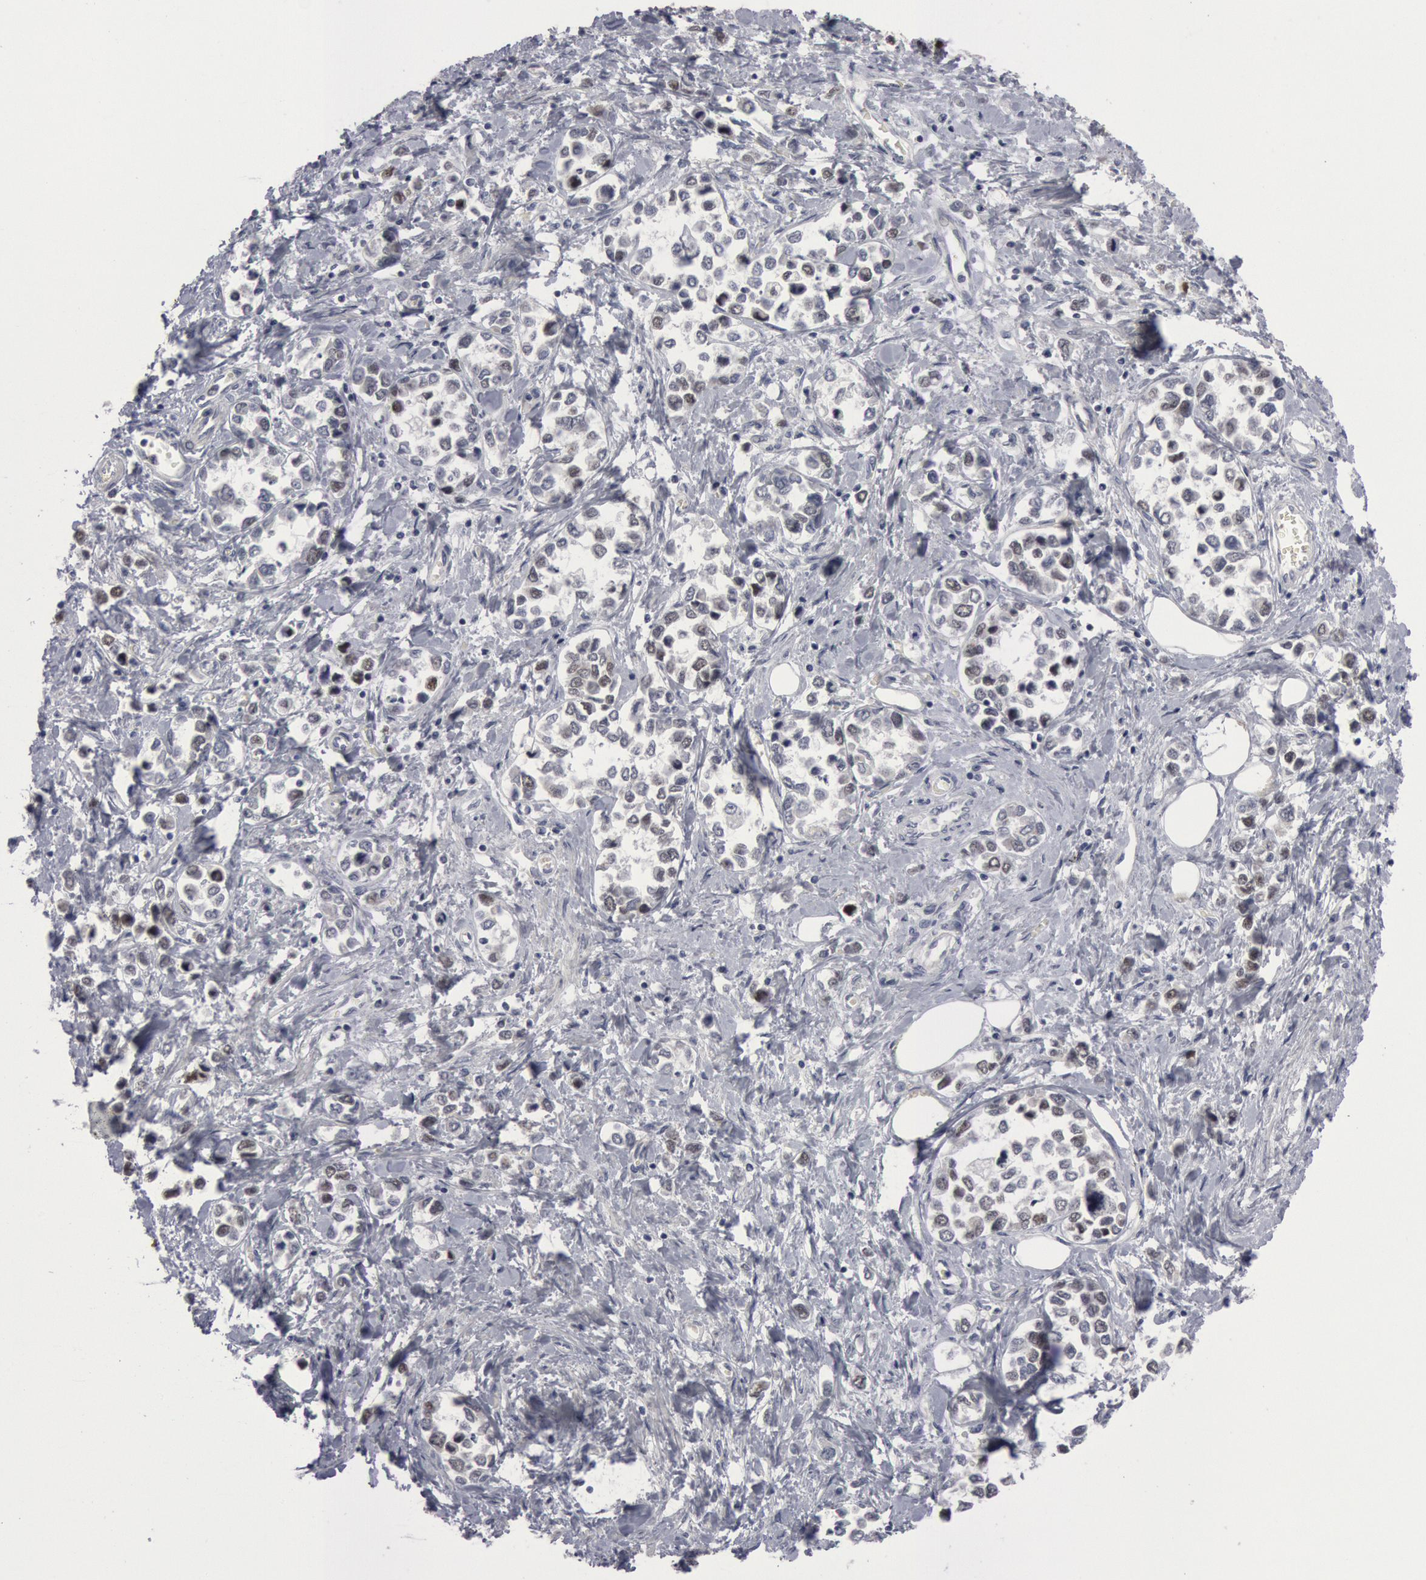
{"staining": {"intensity": "weak", "quantity": "<25%", "location": "nuclear"}, "tissue": "stomach cancer", "cell_type": "Tumor cells", "image_type": "cancer", "snomed": [{"axis": "morphology", "description": "Adenocarcinoma, NOS"}, {"axis": "topography", "description": "Stomach, upper"}], "caption": "Immunohistochemistry (IHC) photomicrograph of neoplastic tissue: human adenocarcinoma (stomach) stained with DAB (3,3'-diaminobenzidine) exhibits no significant protein positivity in tumor cells. (Stains: DAB IHC with hematoxylin counter stain, Microscopy: brightfield microscopy at high magnification).", "gene": "WDHD1", "patient": {"sex": "male", "age": 76}}